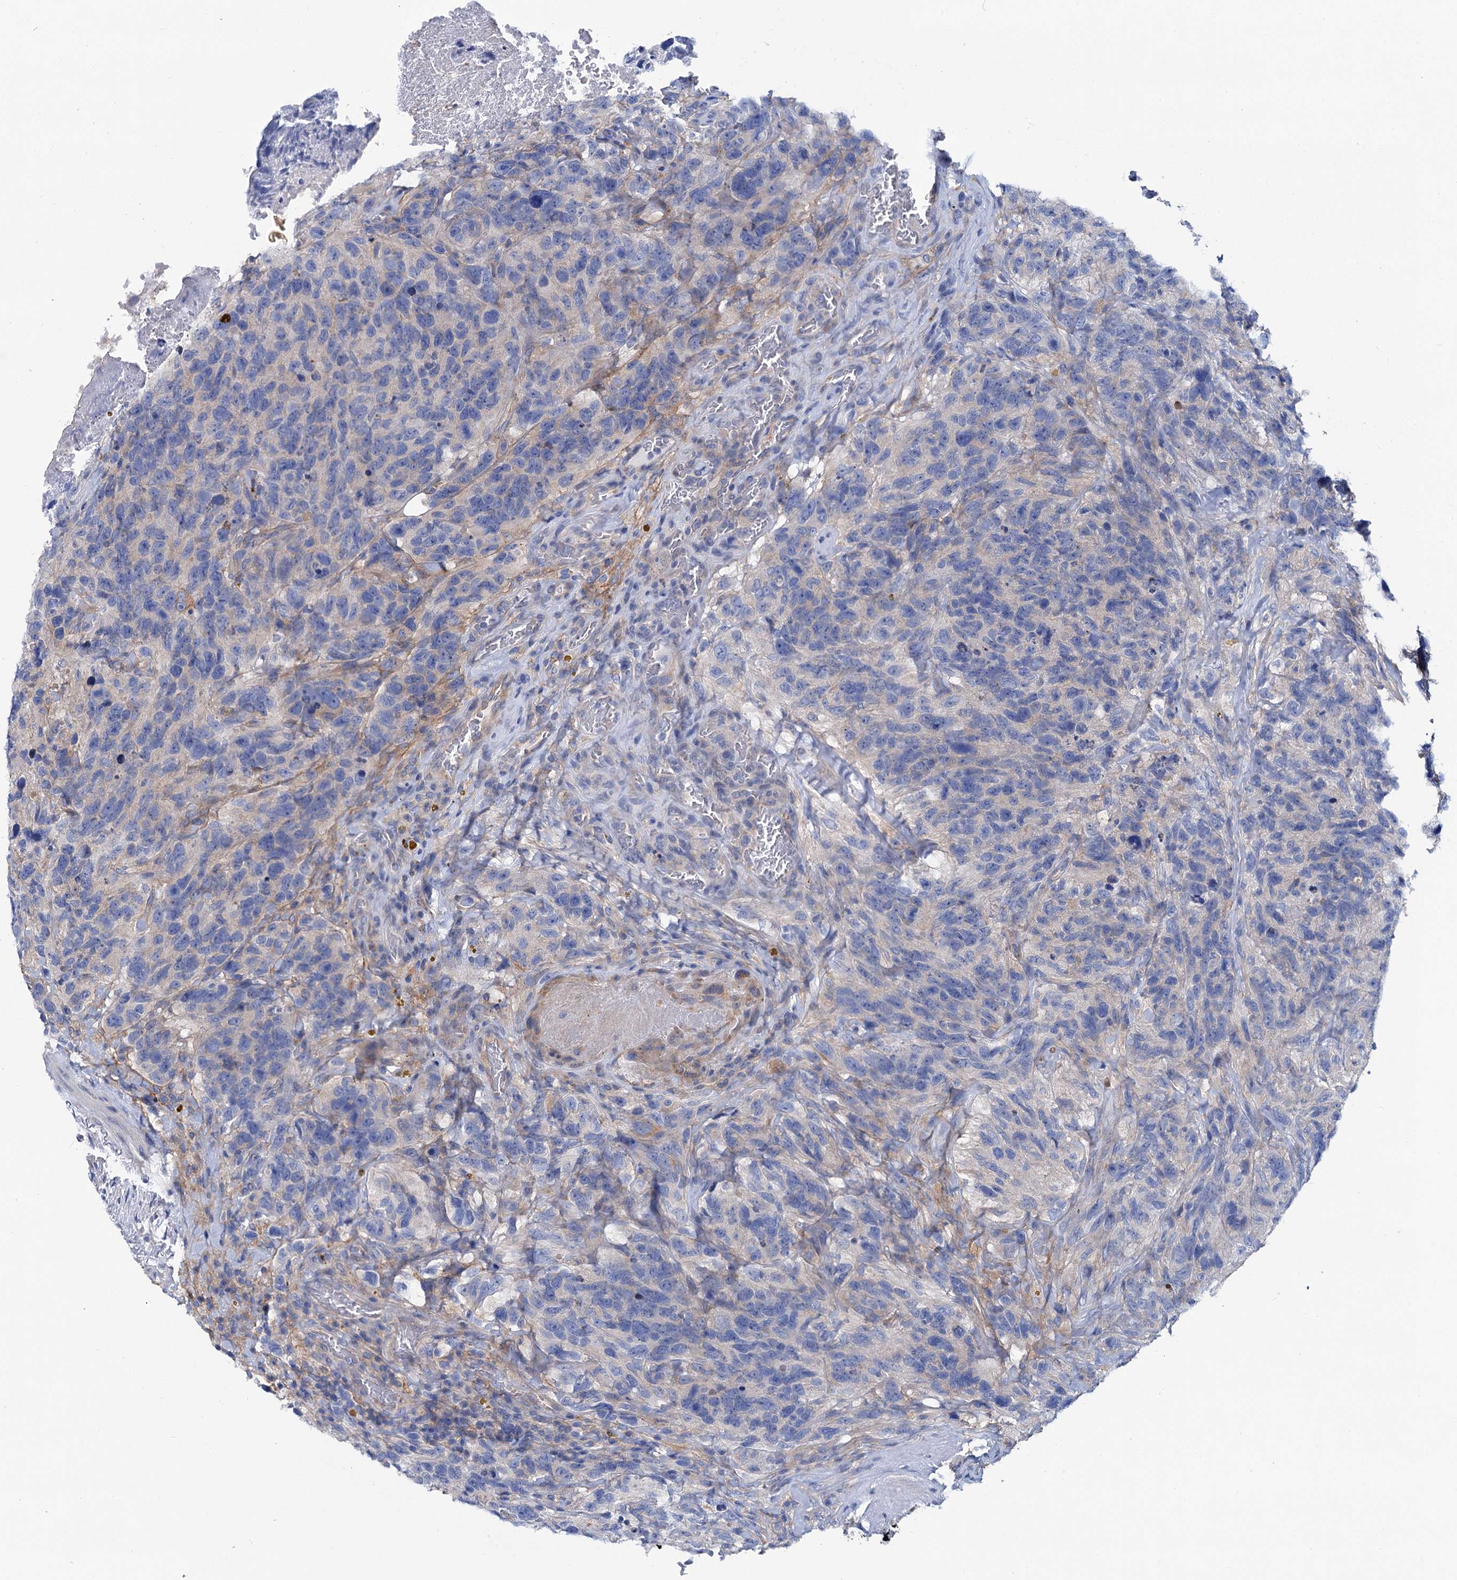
{"staining": {"intensity": "negative", "quantity": "none", "location": "none"}, "tissue": "glioma", "cell_type": "Tumor cells", "image_type": "cancer", "snomed": [{"axis": "morphology", "description": "Glioma, malignant, High grade"}, {"axis": "topography", "description": "Brain"}], "caption": "Image shows no significant protein expression in tumor cells of glioma.", "gene": "TRIM55", "patient": {"sex": "male", "age": 69}}